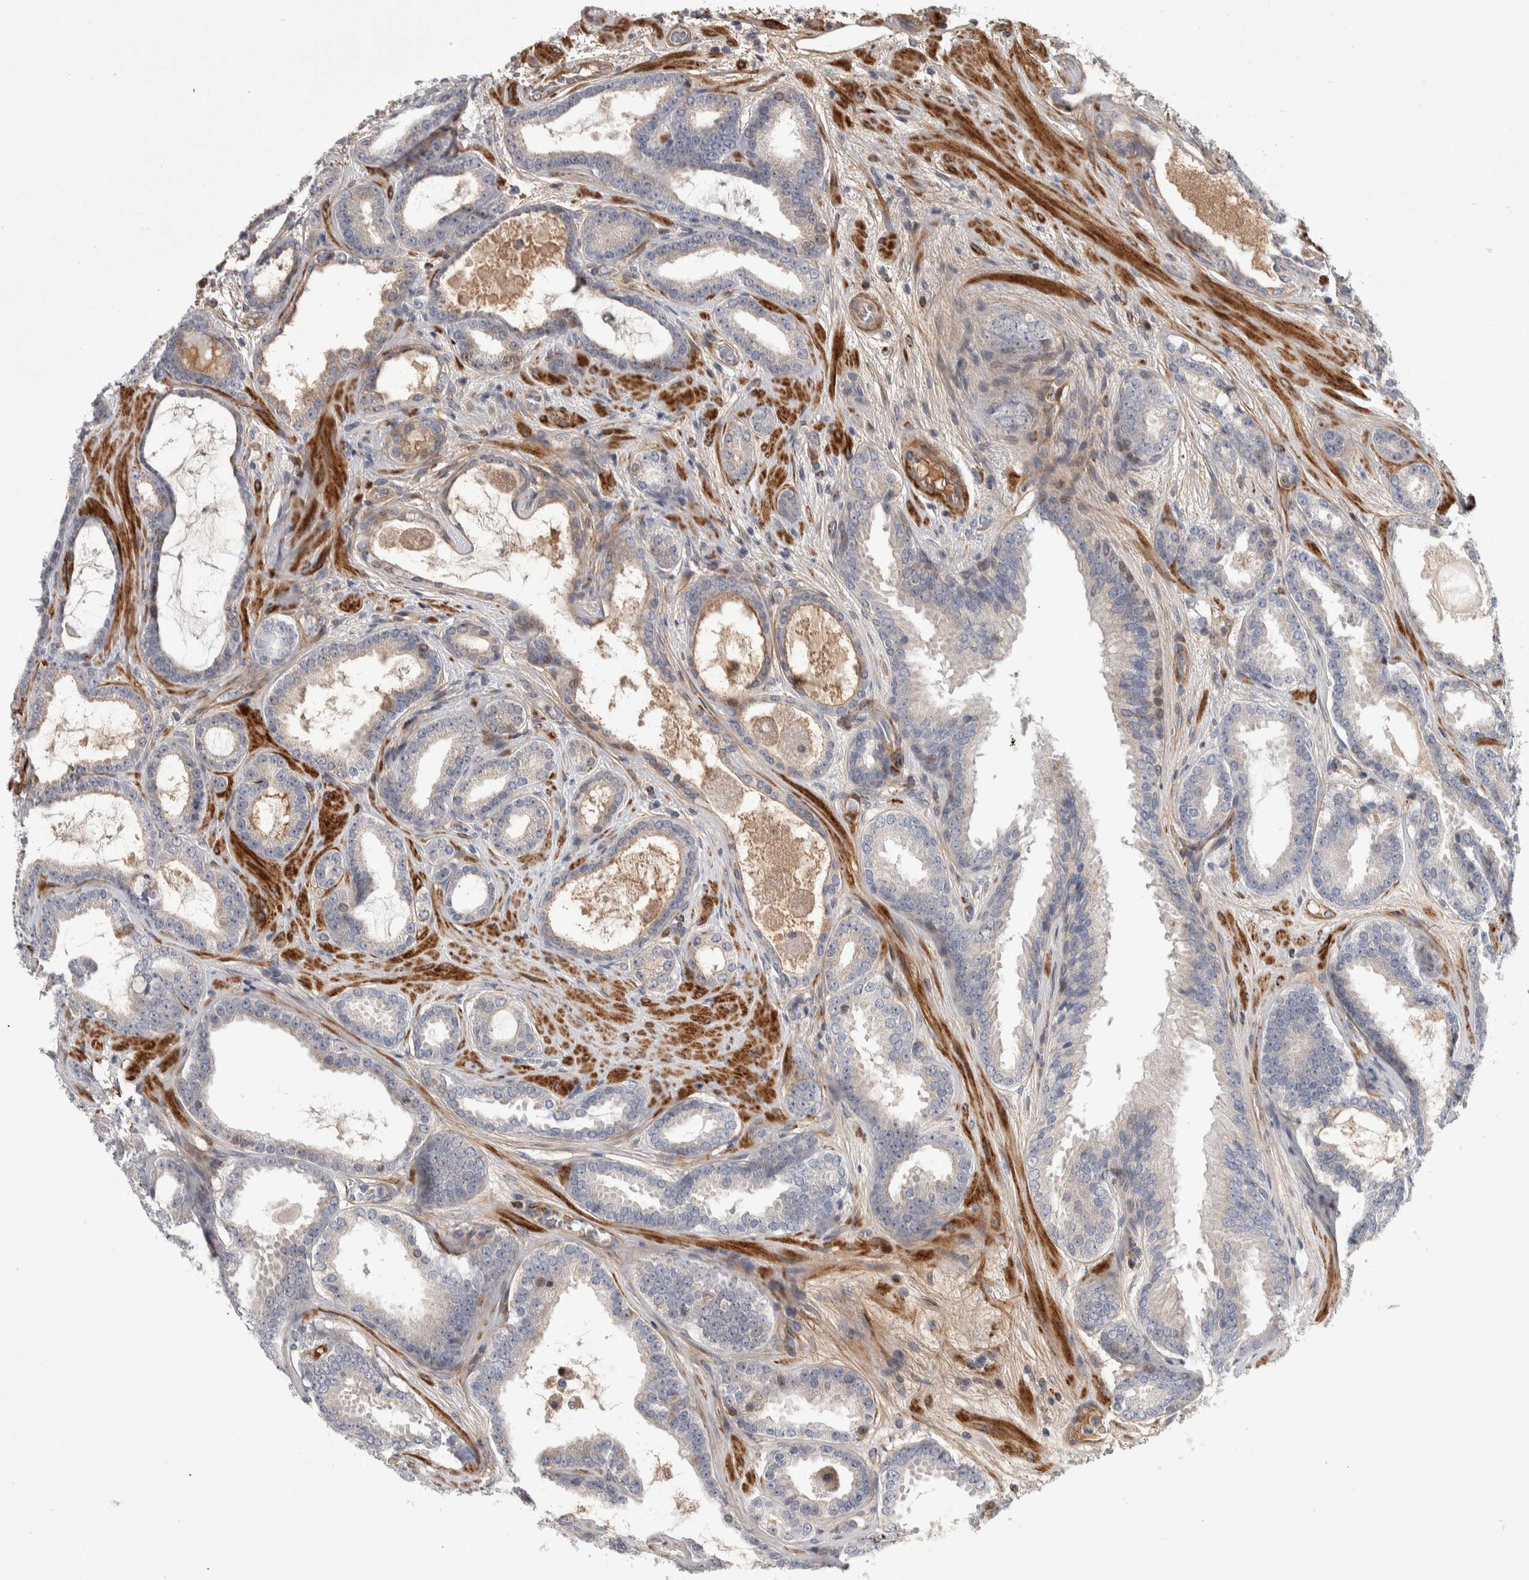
{"staining": {"intensity": "negative", "quantity": "none", "location": "none"}, "tissue": "prostate cancer", "cell_type": "Tumor cells", "image_type": "cancer", "snomed": [{"axis": "morphology", "description": "Adenocarcinoma, High grade"}, {"axis": "topography", "description": "Prostate"}], "caption": "A high-resolution photomicrograph shows immunohistochemistry (IHC) staining of adenocarcinoma (high-grade) (prostate), which shows no significant positivity in tumor cells. Nuclei are stained in blue.", "gene": "PSMG3", "patient": {"sex": "male", "age": 60}}